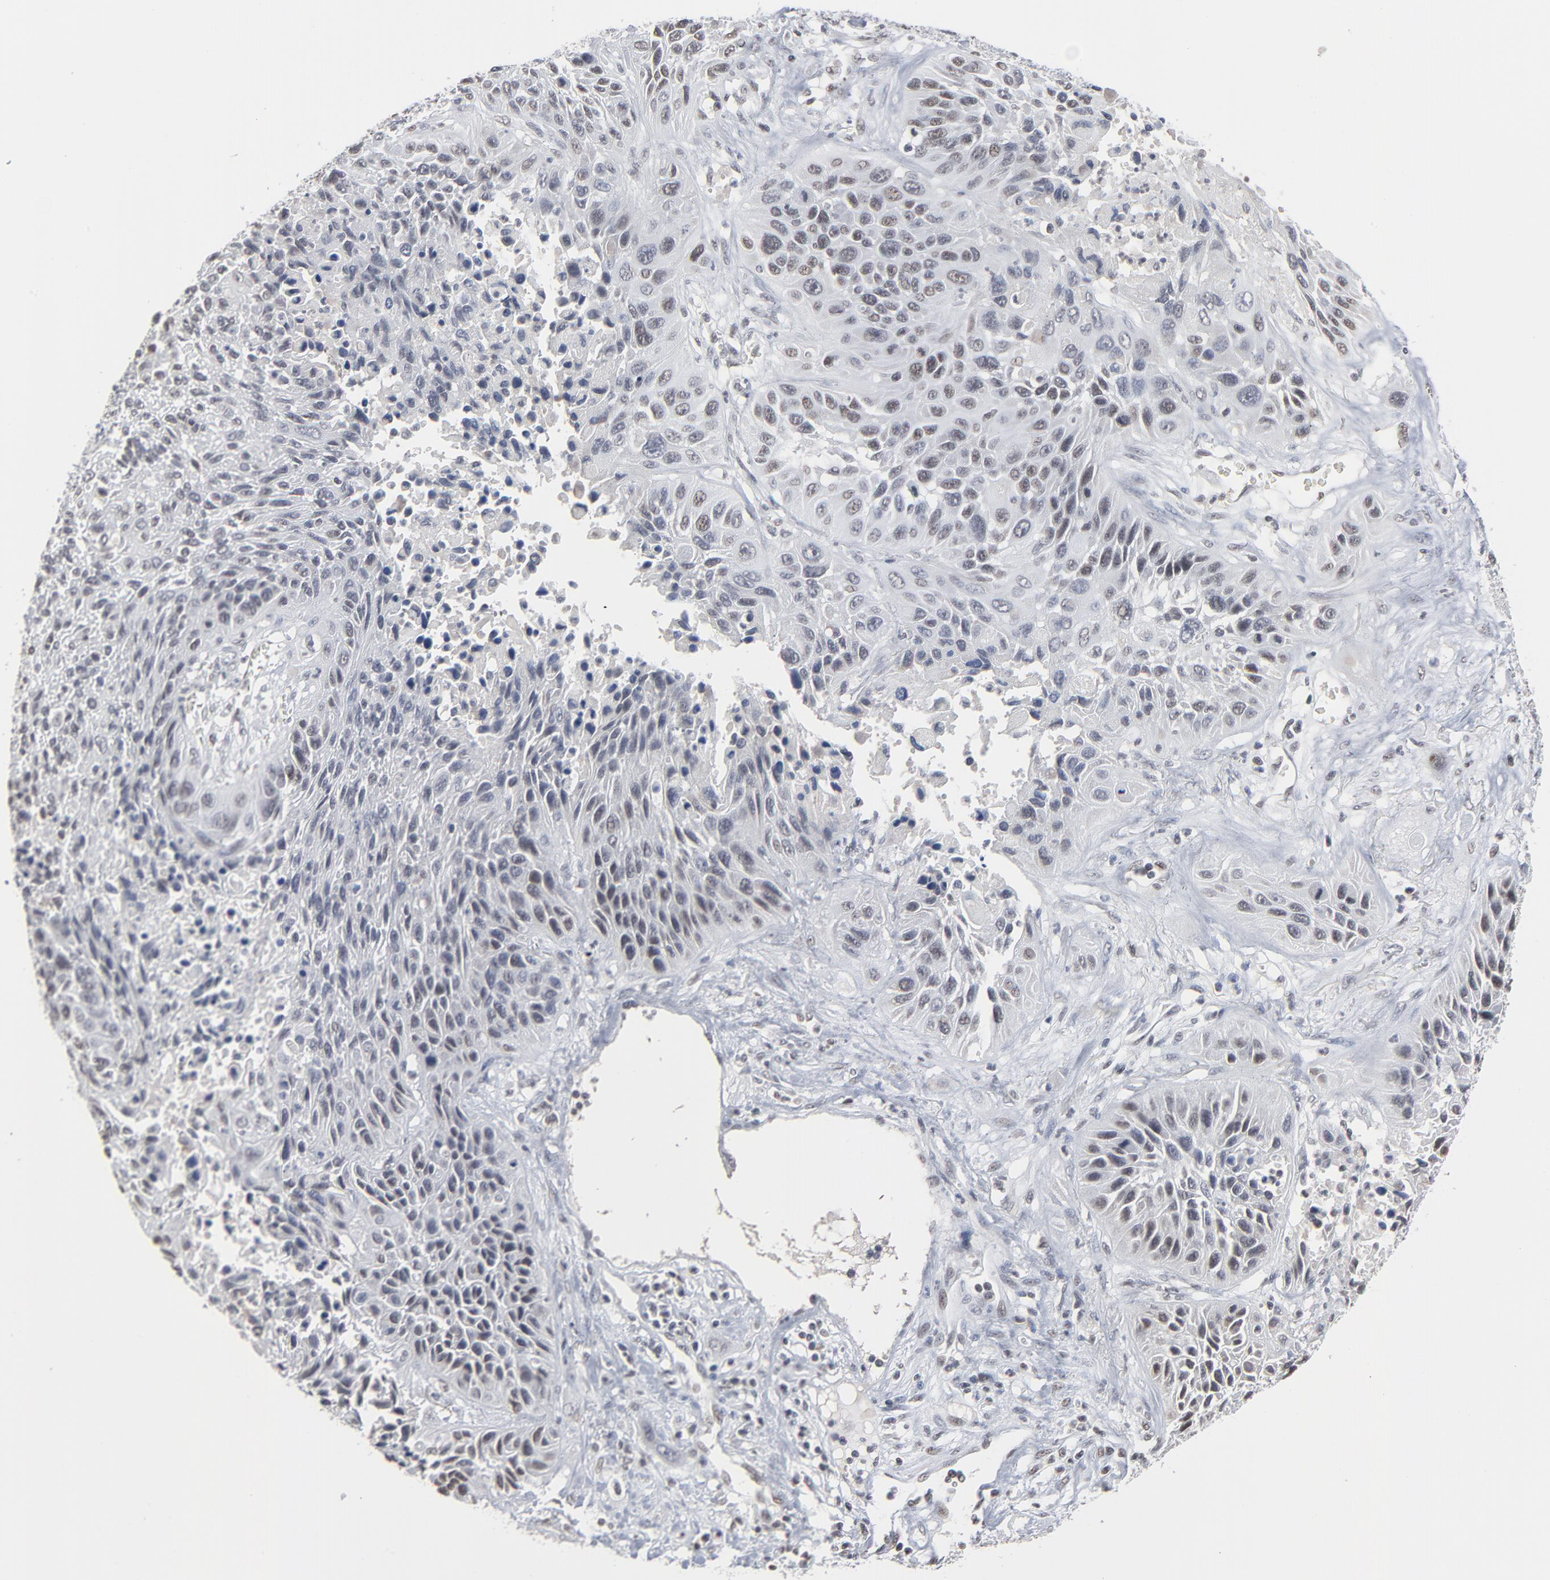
{"staining": {"intensity": "weak", "quantity": "<25%", "location": "nuclear"}, "tissue": "lung cancer", "cell_type": "Tumor cells", "image_type": "cancer", "snomed": [{"axis": "morphology", "description": "Squamous cell carcinoma, NOS"}, {"axis": "topography", "description": "Lung"}], "caption": "Human squamous cell carcinoma (lung) stained for a protein using IHC reveals no positivity in tumor cells.", "gene": "ATF7", "patient": {"sex": "female", "age": 76}}